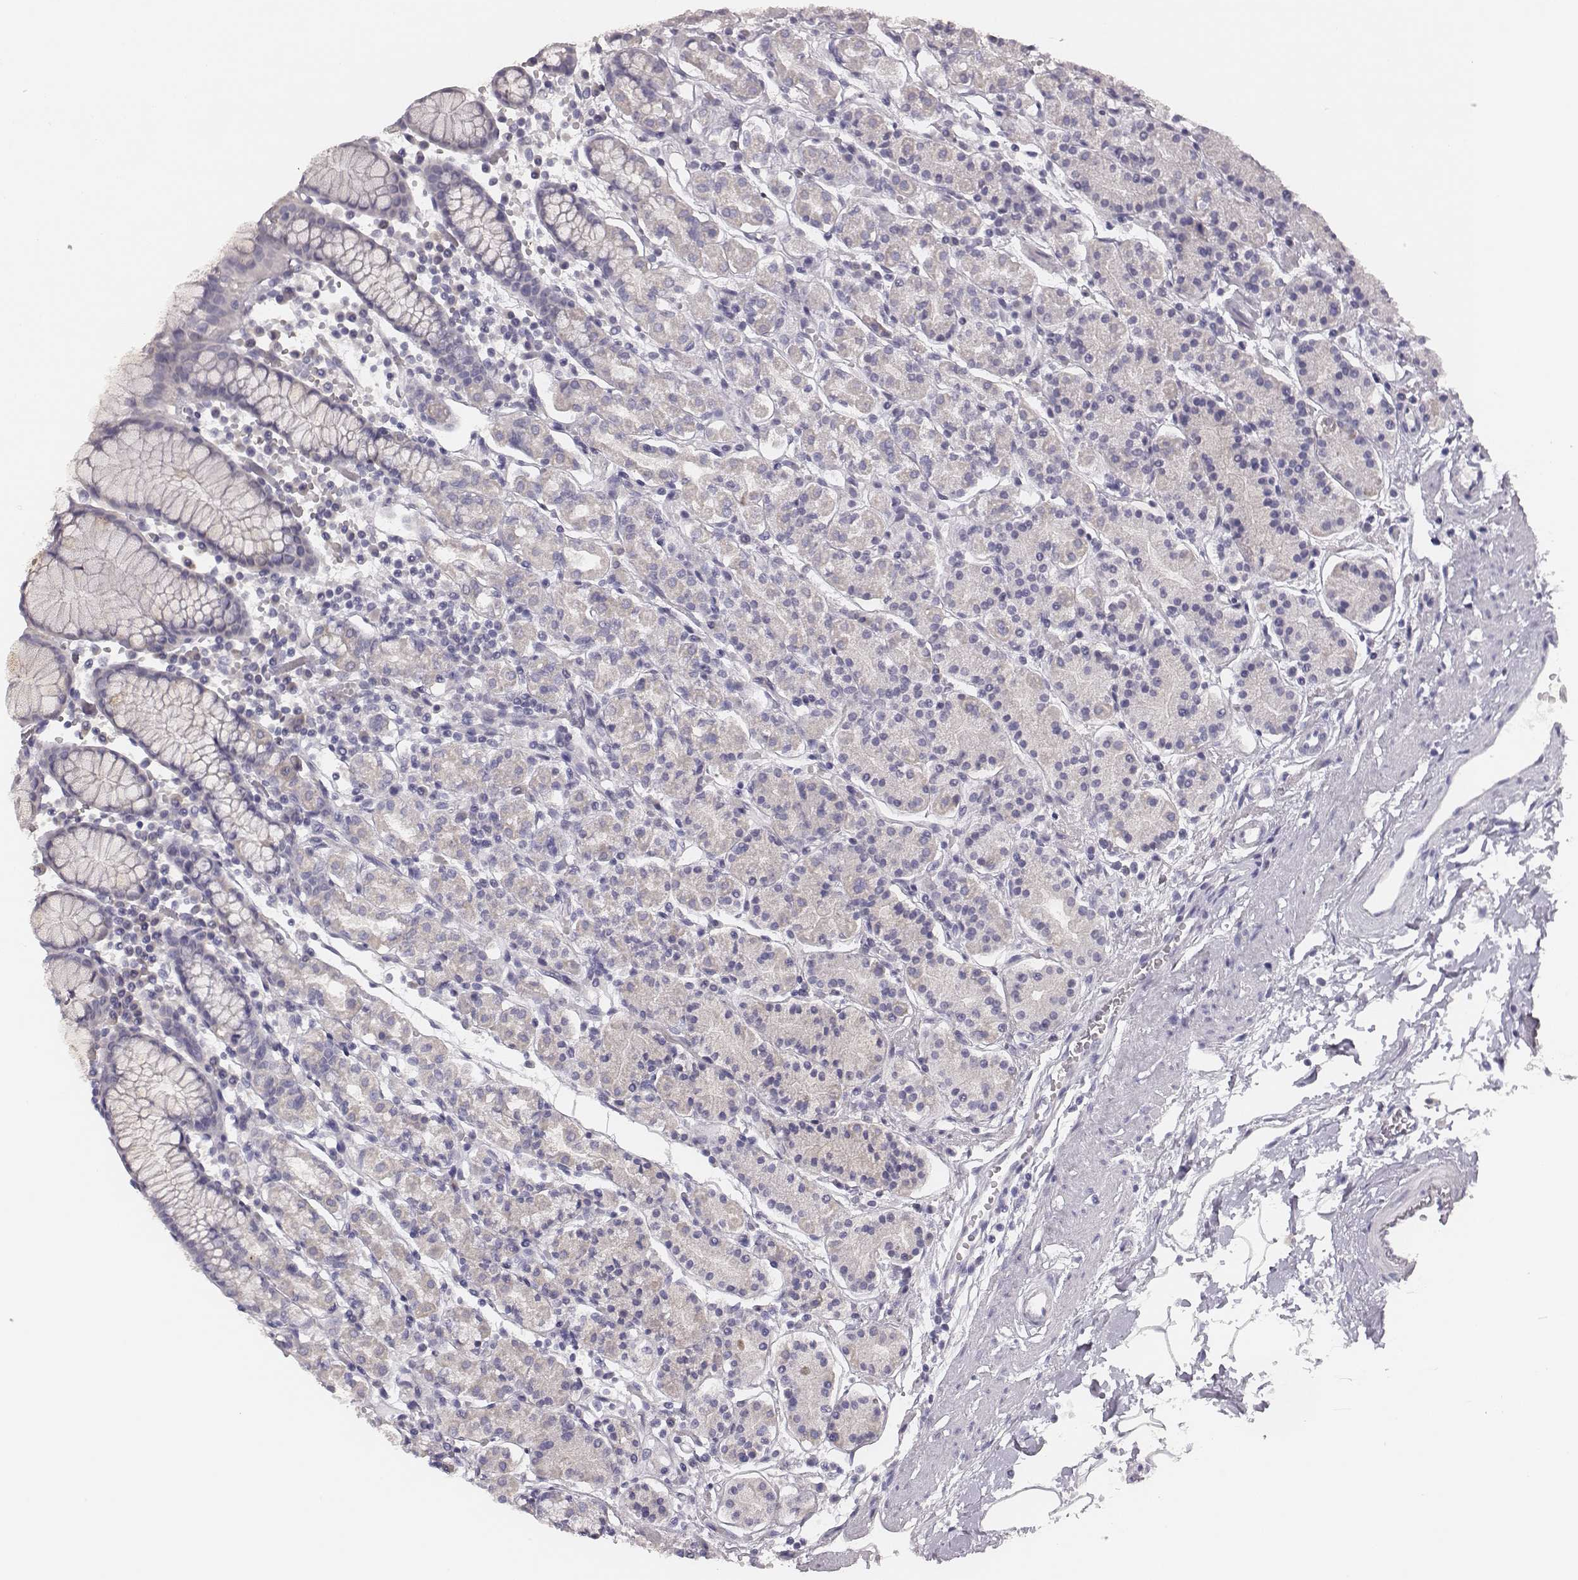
{"staining": {"intensity": "negative", "quantity": "none", "location": "none"}, "tissue": "stomach", "cell_type": "Glandular cells", "image_type": "normal", "snomed": [{"axis": "morphology", "description": "Normal tissue, NOS"}, {"axis": "topography", "description": "Stomach, upper"}, {"axis": "topography", "description": "Stomach"}], "caption": "The histopathology image exhibits no significant positivity in glandular cells of stomach.", "gene": "MYH6", "patient": {"sex": "male", "age": 62}}